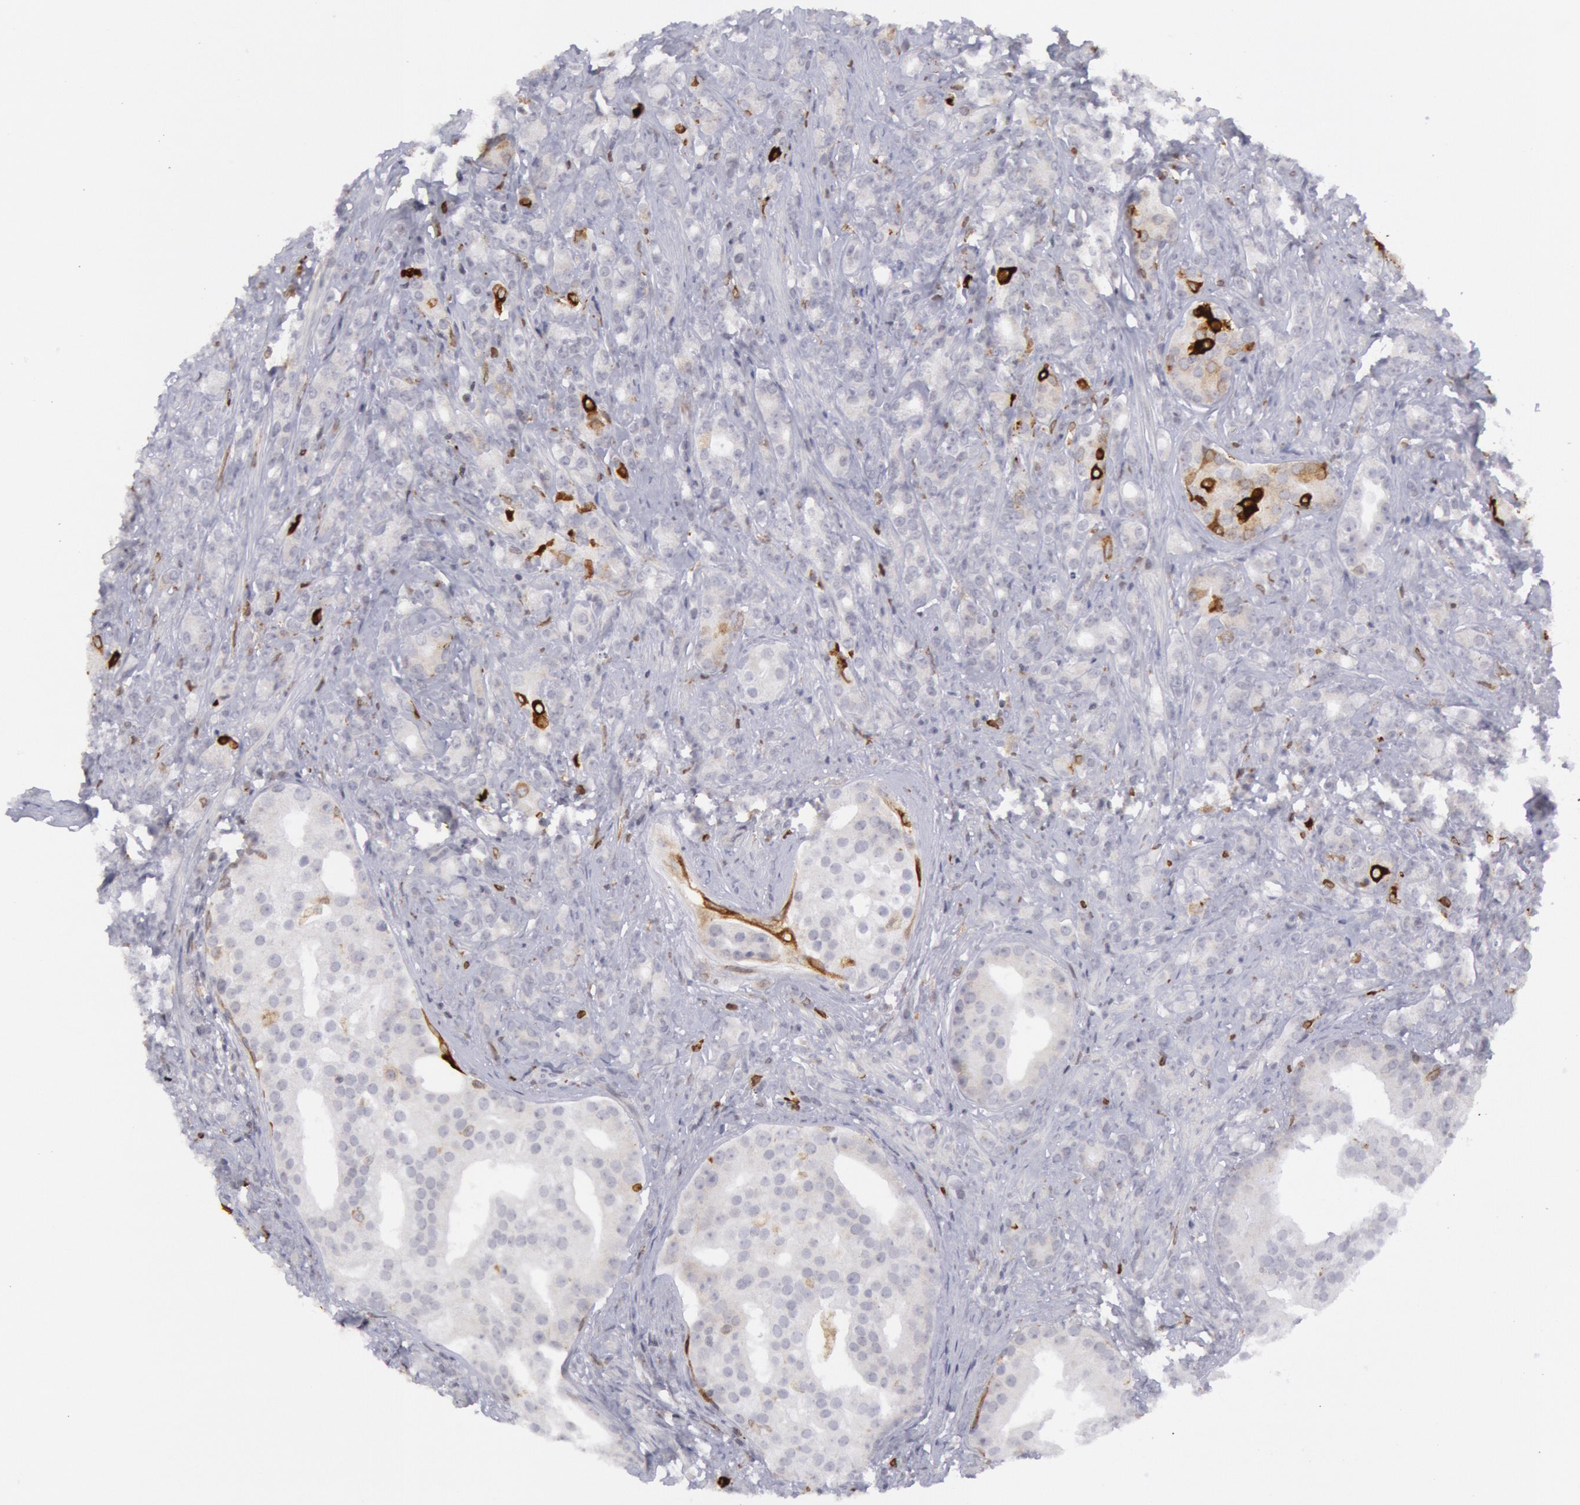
{"staining": {"intensity": "strong", "quantity": "<25%", "location": "cytoplasmic/membranous"}, "tissue": "prostate cancer", "cell_type": "Tumor cells", "image_type": "cancer", "snomed": [{"axis": "morphology", "description": "Adenocarcinoma, Medium grade"}, {"axis": "topography", "description": "Prostate"}], "caption": "Tumor cells demonstrate medium levels of strong cytoplasmic/membranous positivity in approximately <25% of cells in human prostate medium-grade adenocarcinoma. The protein of interest is stained brown, and the nuclei are stained in blue (DAB IHC with brightfield microscopy, high magnification).", "gene": "PTGS2", "patient": {"sex": "male", "age": 59}}